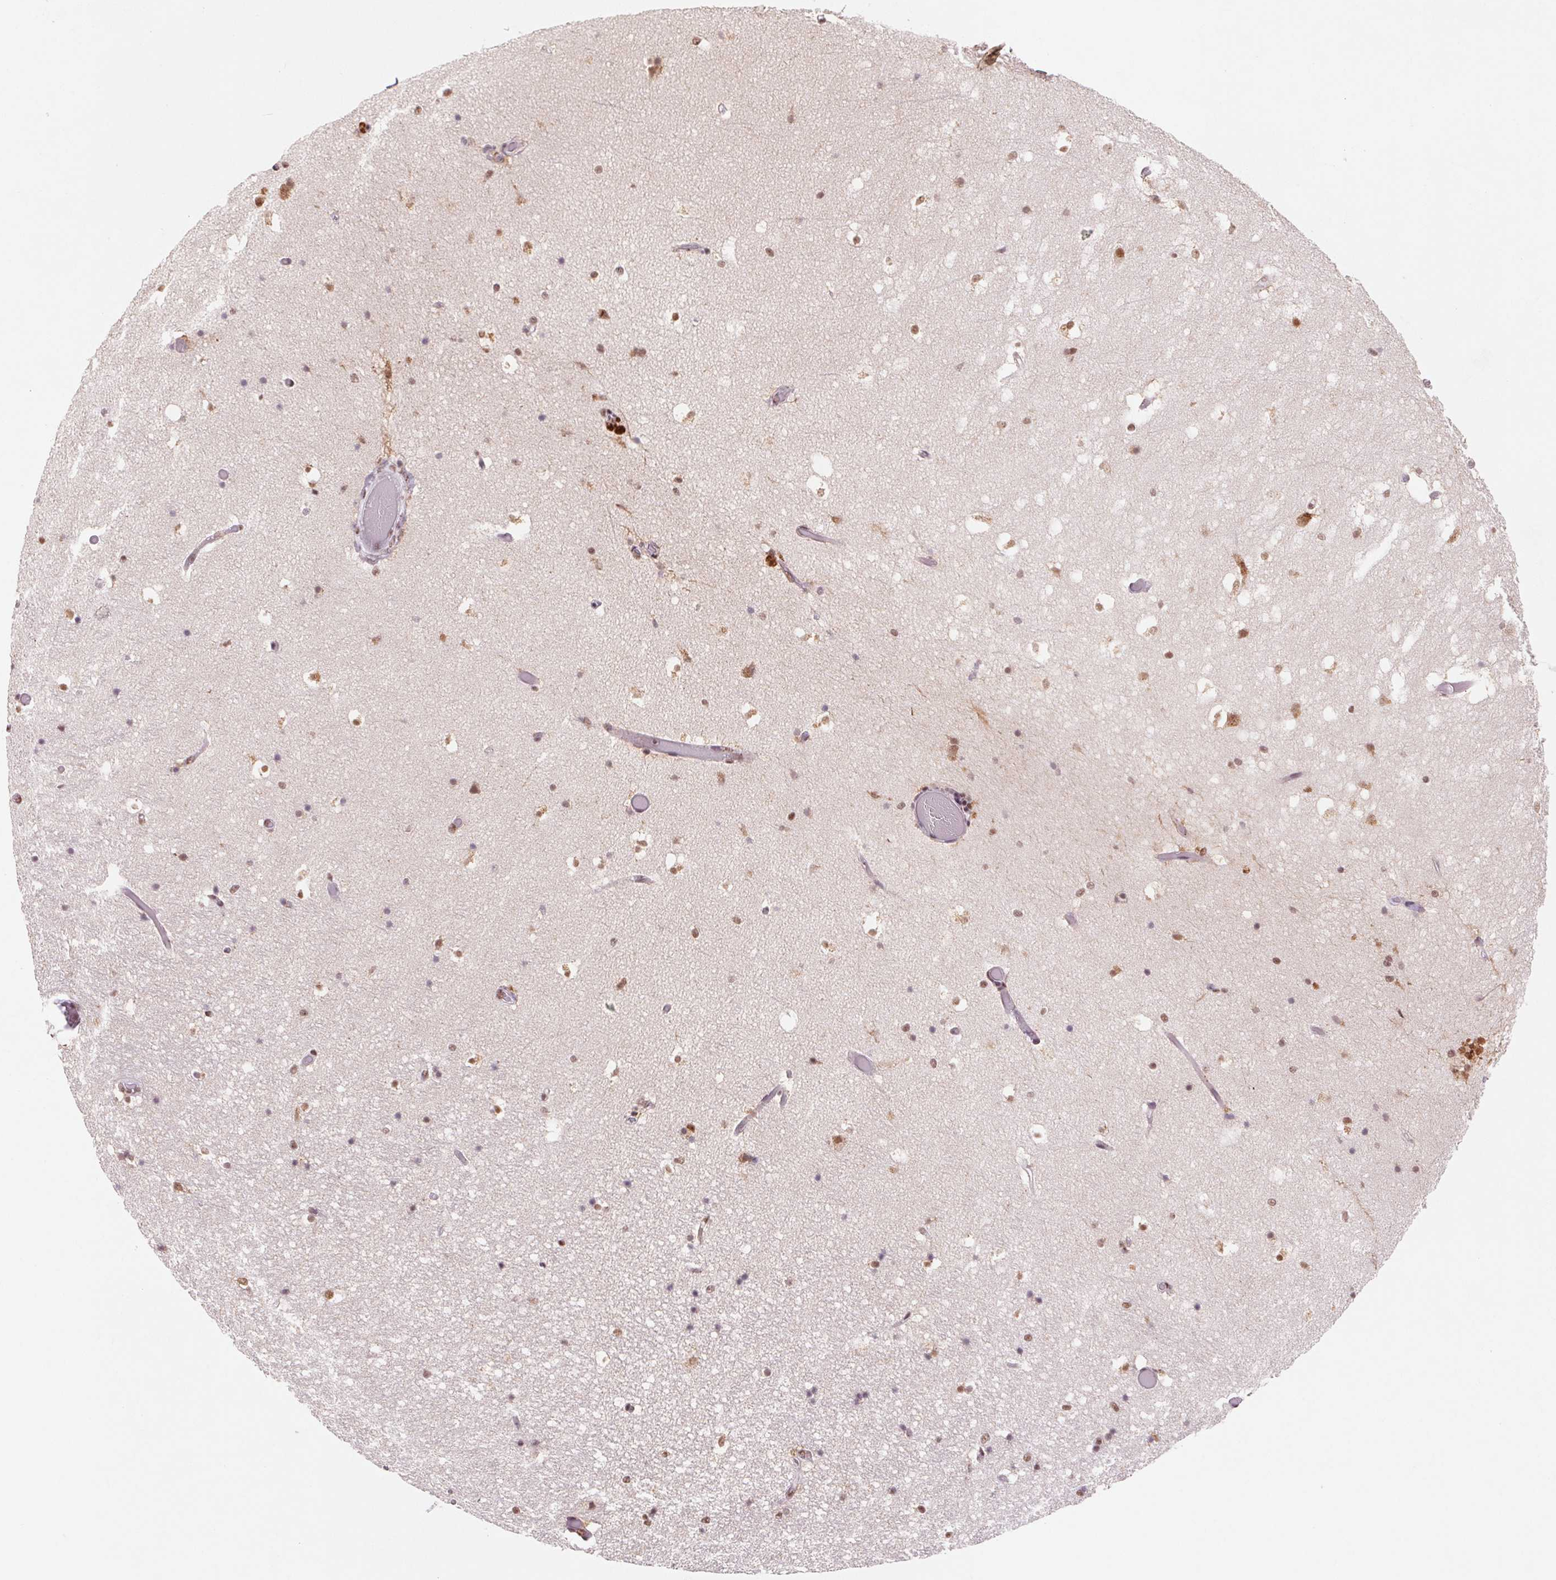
{"staining": {"intensity": "strong", "quantity": "25%-75%", "location": "nuclear"}, "tissue": "hippocampus", "cell_type": "Glial cells", "image_type": "normal", "snomed": [{"axis": "morphology", "description": "Normal tissue, NOS"}, {"axis": "topography", "description": "Hippocampus"}], "caption": "IHC image of normal hippocampus: hippocampus stained using IHC shows high levels of strong protein expression localized specifically in the nuclear of glial cells, appearing as a nuclear brown color.", "gene": "SNRPG", "patient": {"sex": "male", "age": 26}}